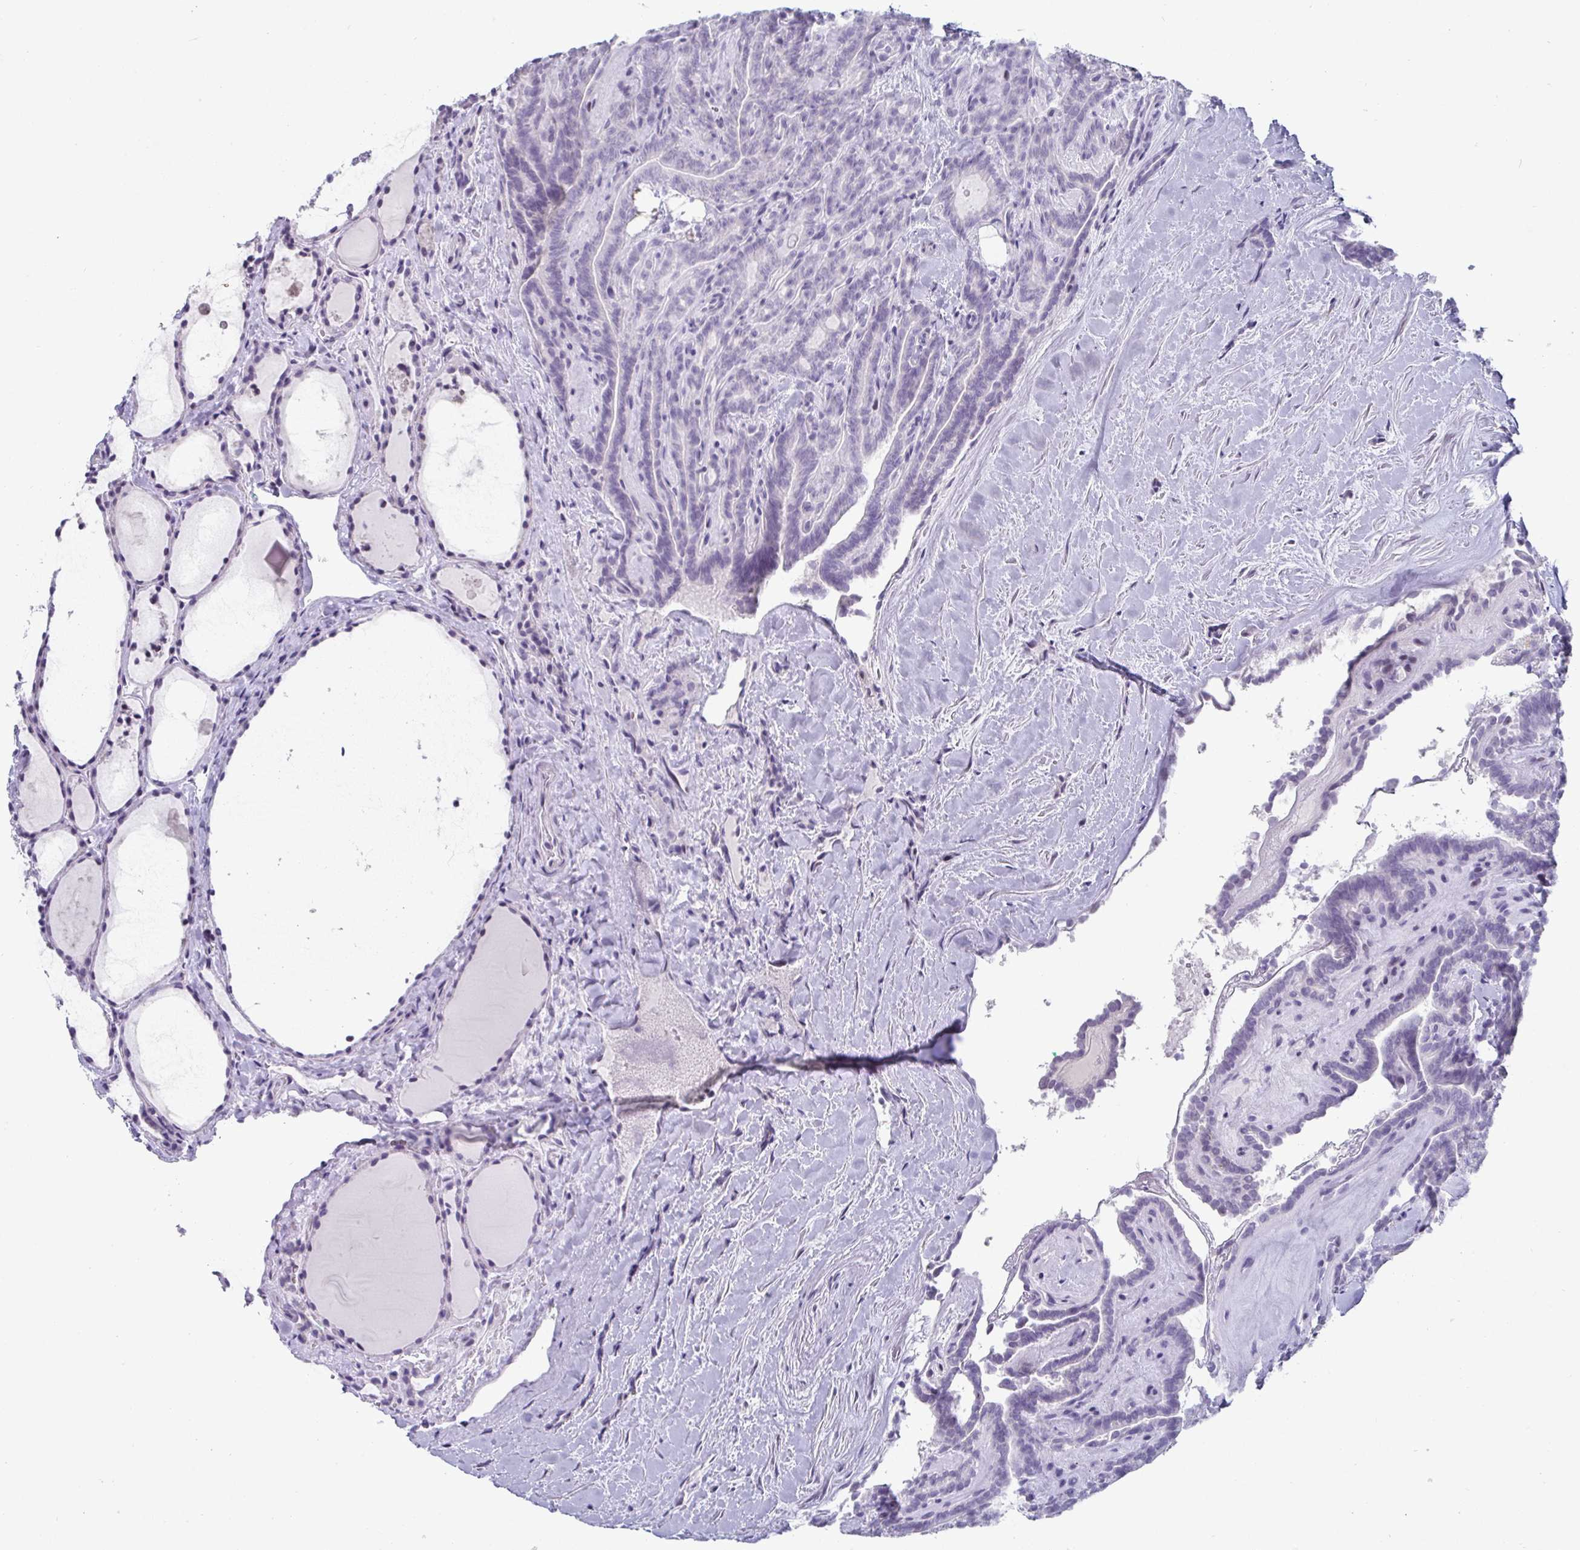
{"staining": {"intensity": "negative", "quantity": "none", "location": "none"}, "tissue": "thyroid cancer", "cell_type": "Tumor cells", "image_type": "cancer", "snomed": [{"axis": "morphology", "description": "Papillary adenocarcinoma, NOS"}, {"axis": "topography", "description": "Thyroid gland"}], "caption": "Tumor cells are negative for protein expression in human papillary adenocarcinoma (thyroid).", "gene": "VSIG10L", "patient": {"sex": "female", "age": 21}}